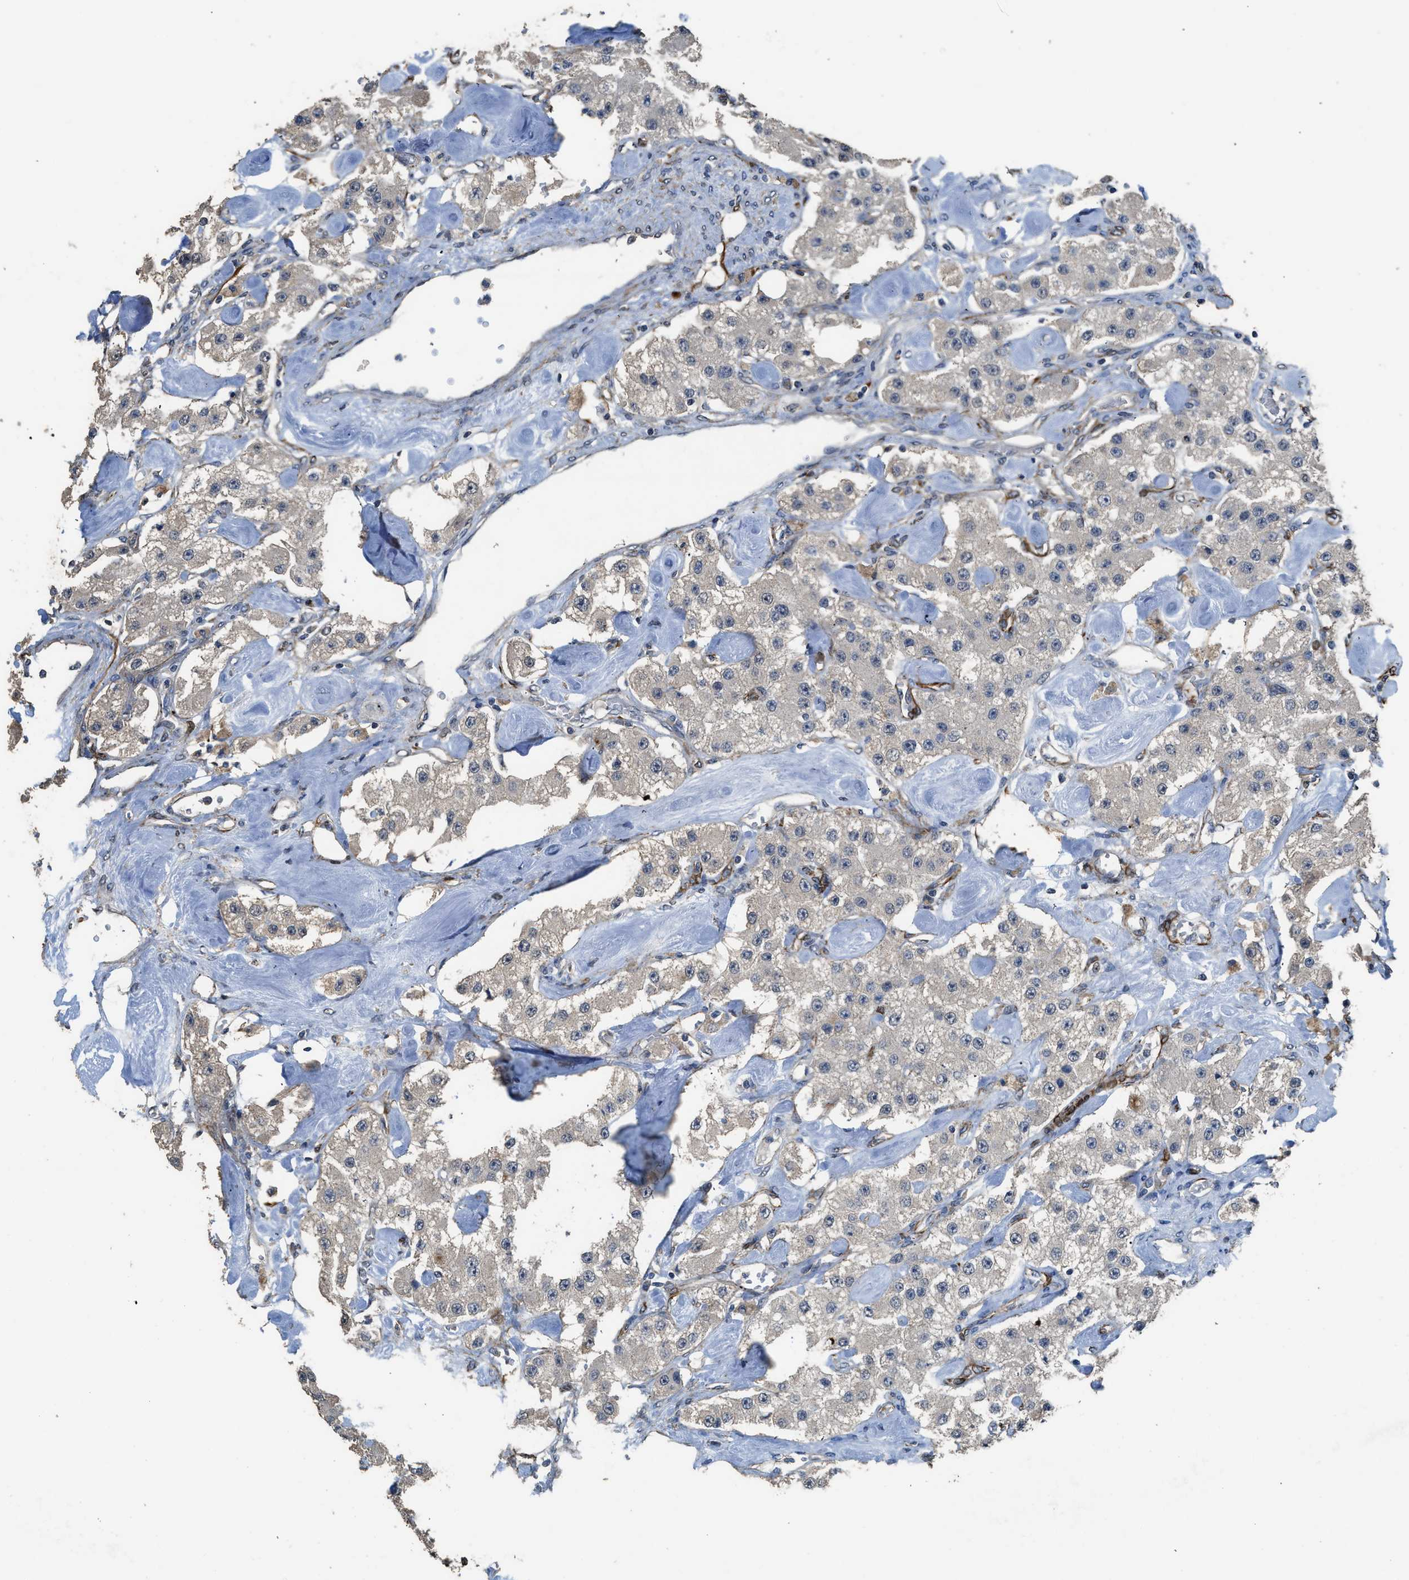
{"staining": {"intensity": "negative", "quantity": "none", "location": "none"}, "tissue": "carcinoid", "cell_type": "Tumor cells", "image_type": "cancer", "snomed": [{"axis": "morphology", "description": "Carcinoid, malignant, NOS"}, {"axis": "topography", "description": "Pancreas"}], "caption": "Protein analysis of carcinoid demonstrates no significant staining in tumor cells.", "gene": "SYNM", "patient": {"sex": "male", "age": 41}}